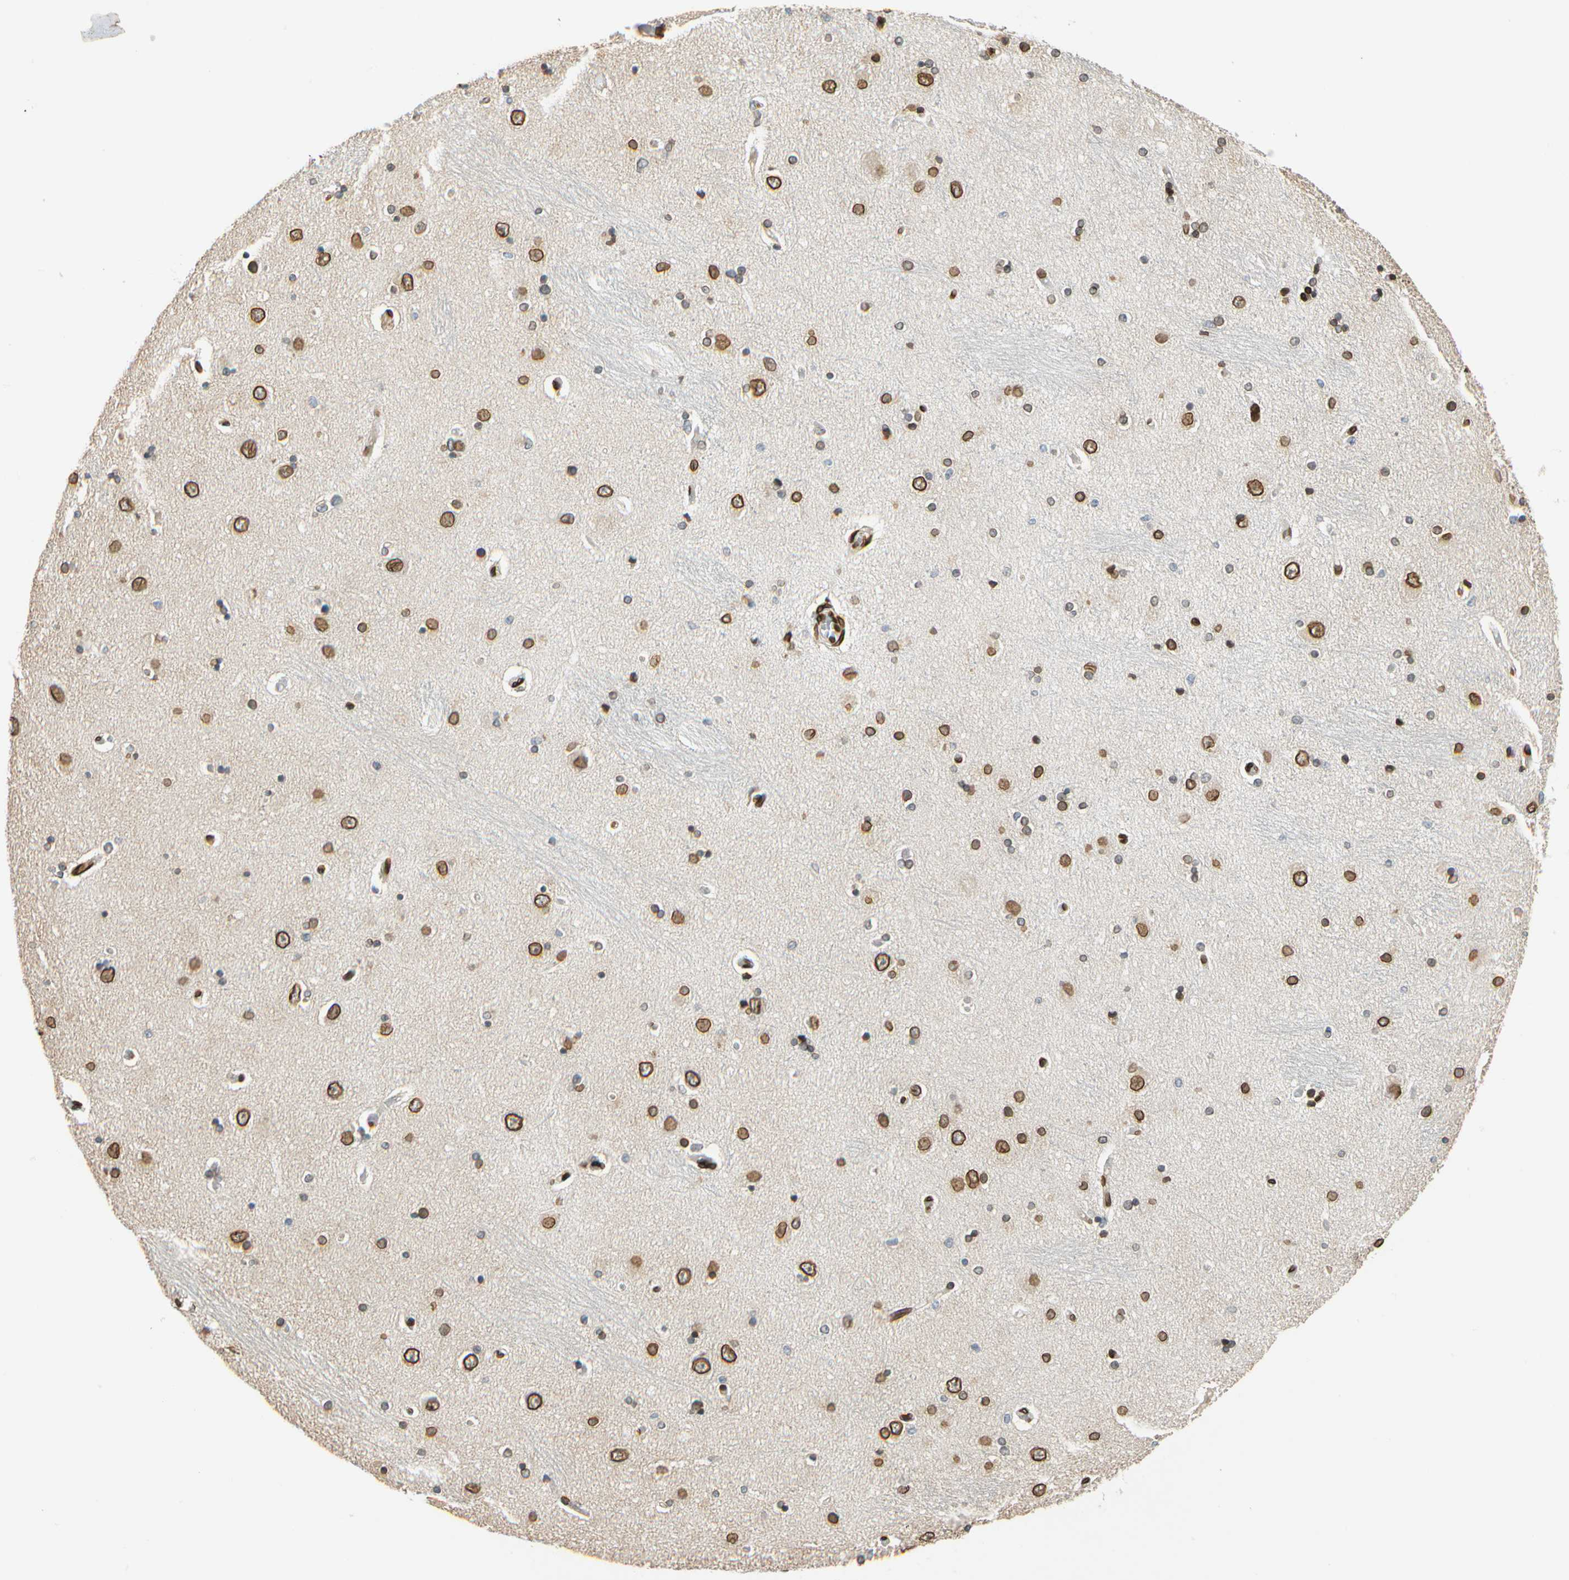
{"staining": {"intensity": "strong", "quantity": ">75%", "location": "cytoplasmic/membranous,nuclear"}, "tissue": "hippocampus", "cell_type": "Glial cells", "image_type": "normal", "snomed": [{"axis": "morphology", "description": "Normal tissue, NOS"}, {"axis": "topography", "description": "Hippocampus"}], "caption": "An IHC micrograph of benign tissue is shown. Protein staining in brown labels strong cytoplasmic/membranous,nuclear positivity in hippocampus within glial cells. The staining is performed using DAB (3,3'-diaminobenzidine) brown chromogen to label protein expression. The nuclei are counter-stained blue using hematoxylin.", "gene": "SUN1", "patient": {"sex": "female", "age": 54}}